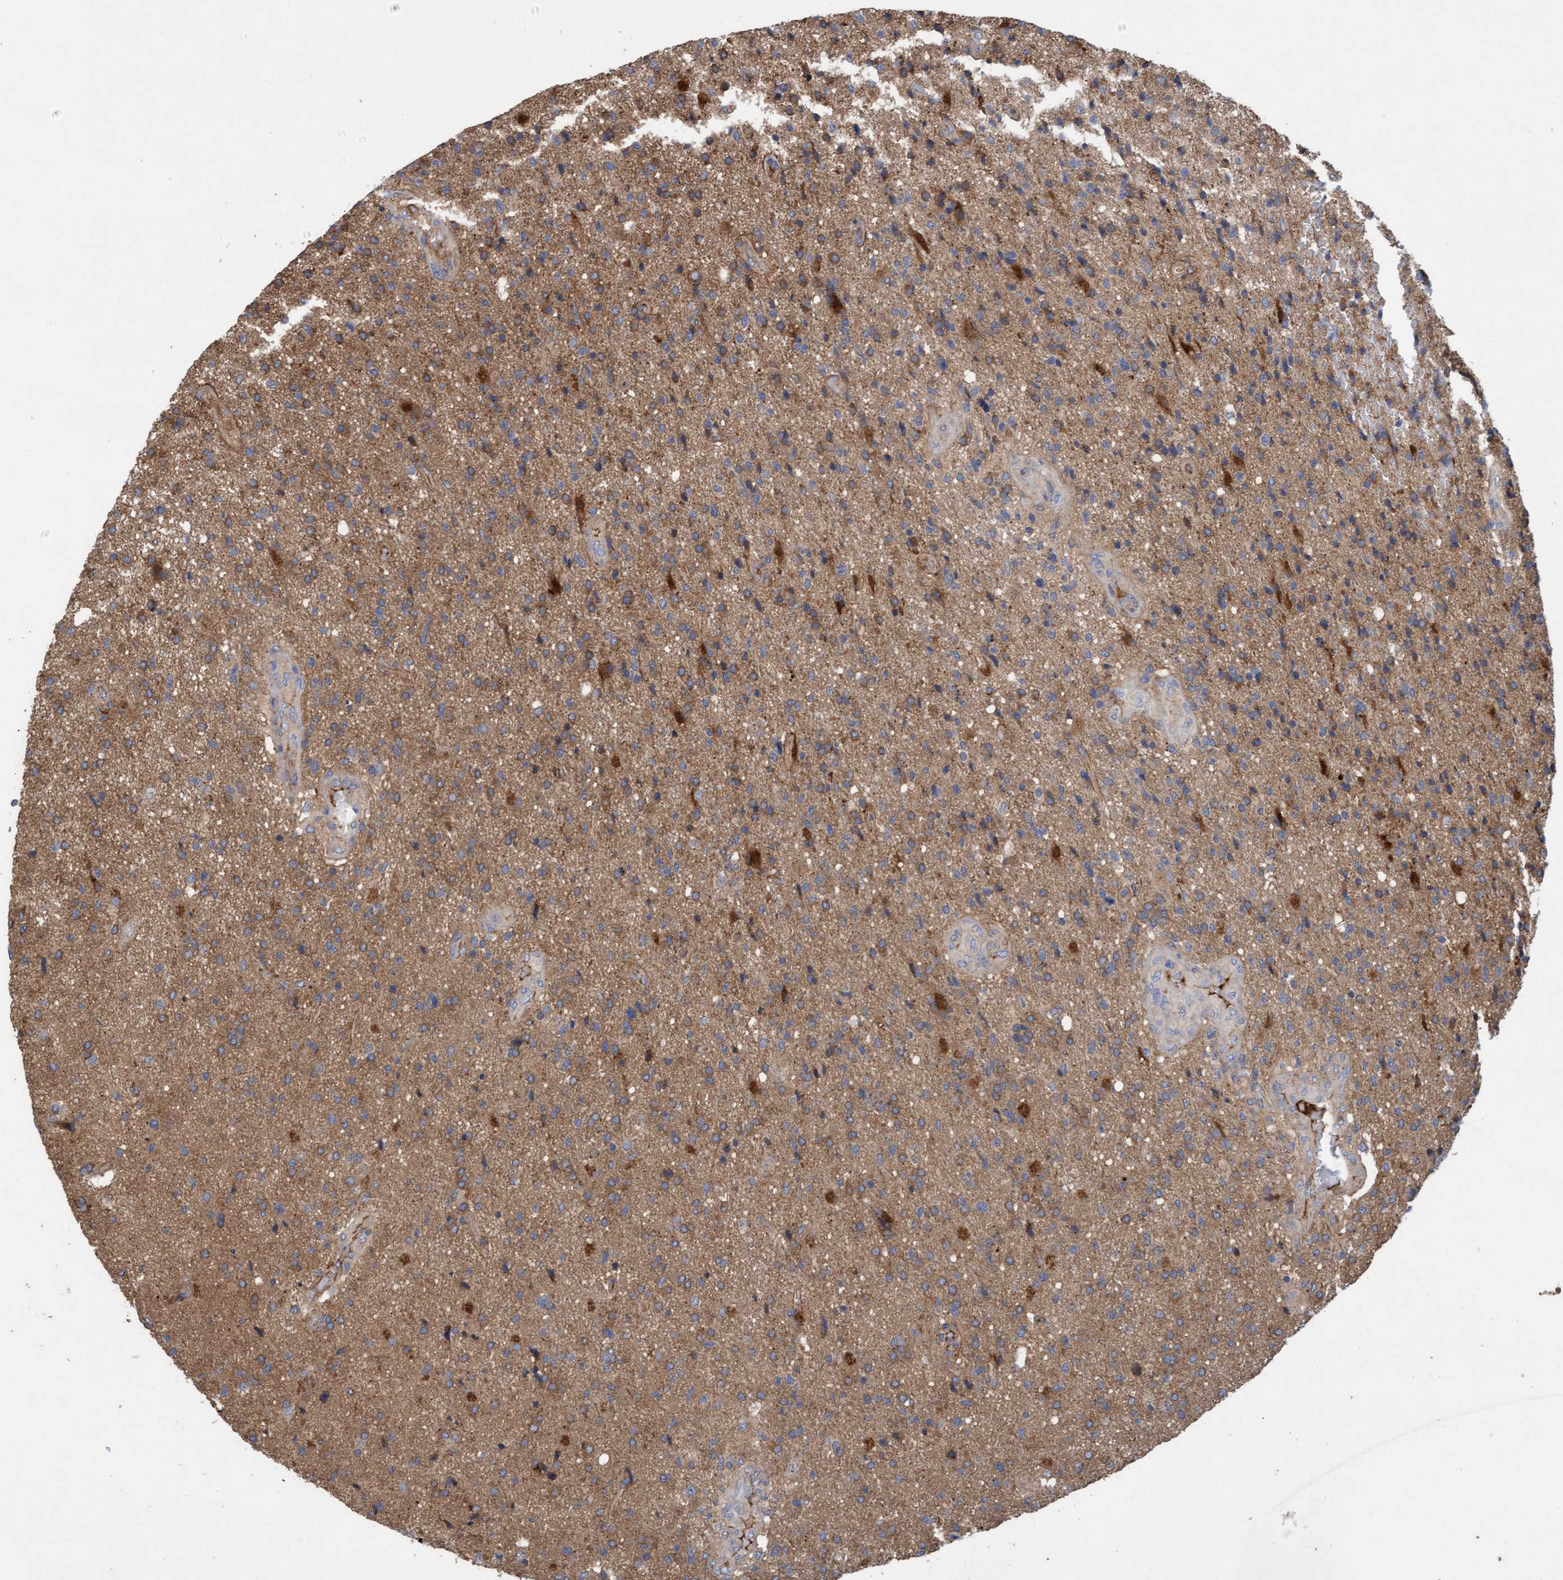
{"staining": {"intensity": "moderate", "quantity": "25%-75%", "location": "cytoplasmic/membranous"}, "tissue": "glioma", "cell_type": "Tumor cells", "image_type": "cancer", "snomed": [{"axis": "morphology", "description": "Glioma, malignant, High grade"}, {"axis": "topography", "description": "Brain"}], "caption": "Immunohistochemistry histopathology image of neoplastic tissue: glioma stained using immunohistochemistry shows medium levels of moderate protein expression localized specifically in the cytoplasmic/membranous of tumor cells, appearing as a cytoplasmic/membranous brown color.", "gene": "DDHD2", "patient": {"sex": "male", "age": 72}}